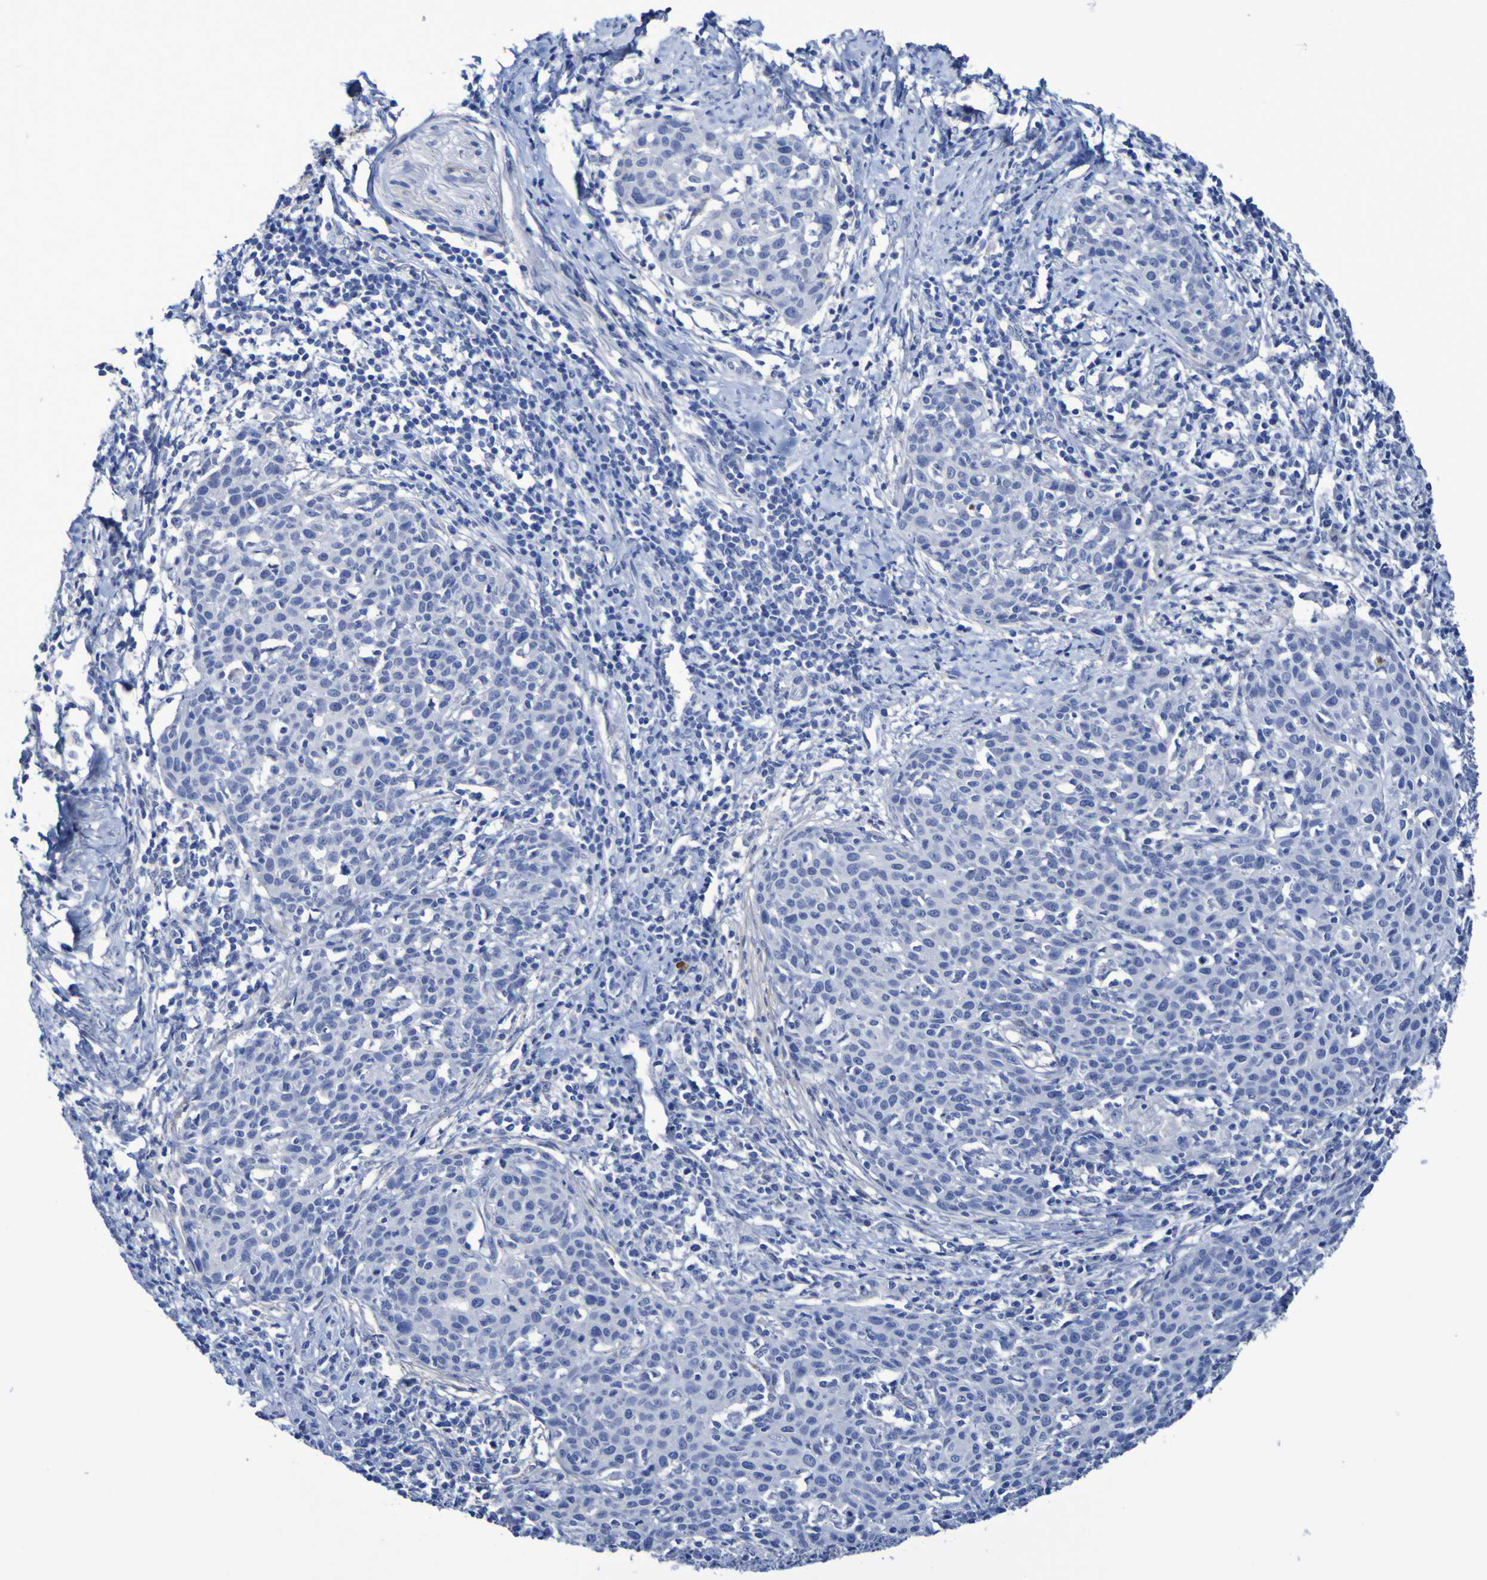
{"staining": {"intensity": "negative", "quantity": "none", "location": "none"}, "tissue": "cervical cancer", "cell_type": "Tumor cells", "image_type": "cancer", "snomed": [{"axis": "morphology", "description": "Squamous cell carcinoma, NOS"}, {"axis": "topography", "description": "Cervix"}], "caption": "DAB immunohistochemical staining of human cervical cancer shows no significant positivity in tumor cells. (Immunohistochemistry (ihc), brightfield microscopy, high magnification).", "gene": "SGCB", "patient": {"sex": "female", "age": 38}}